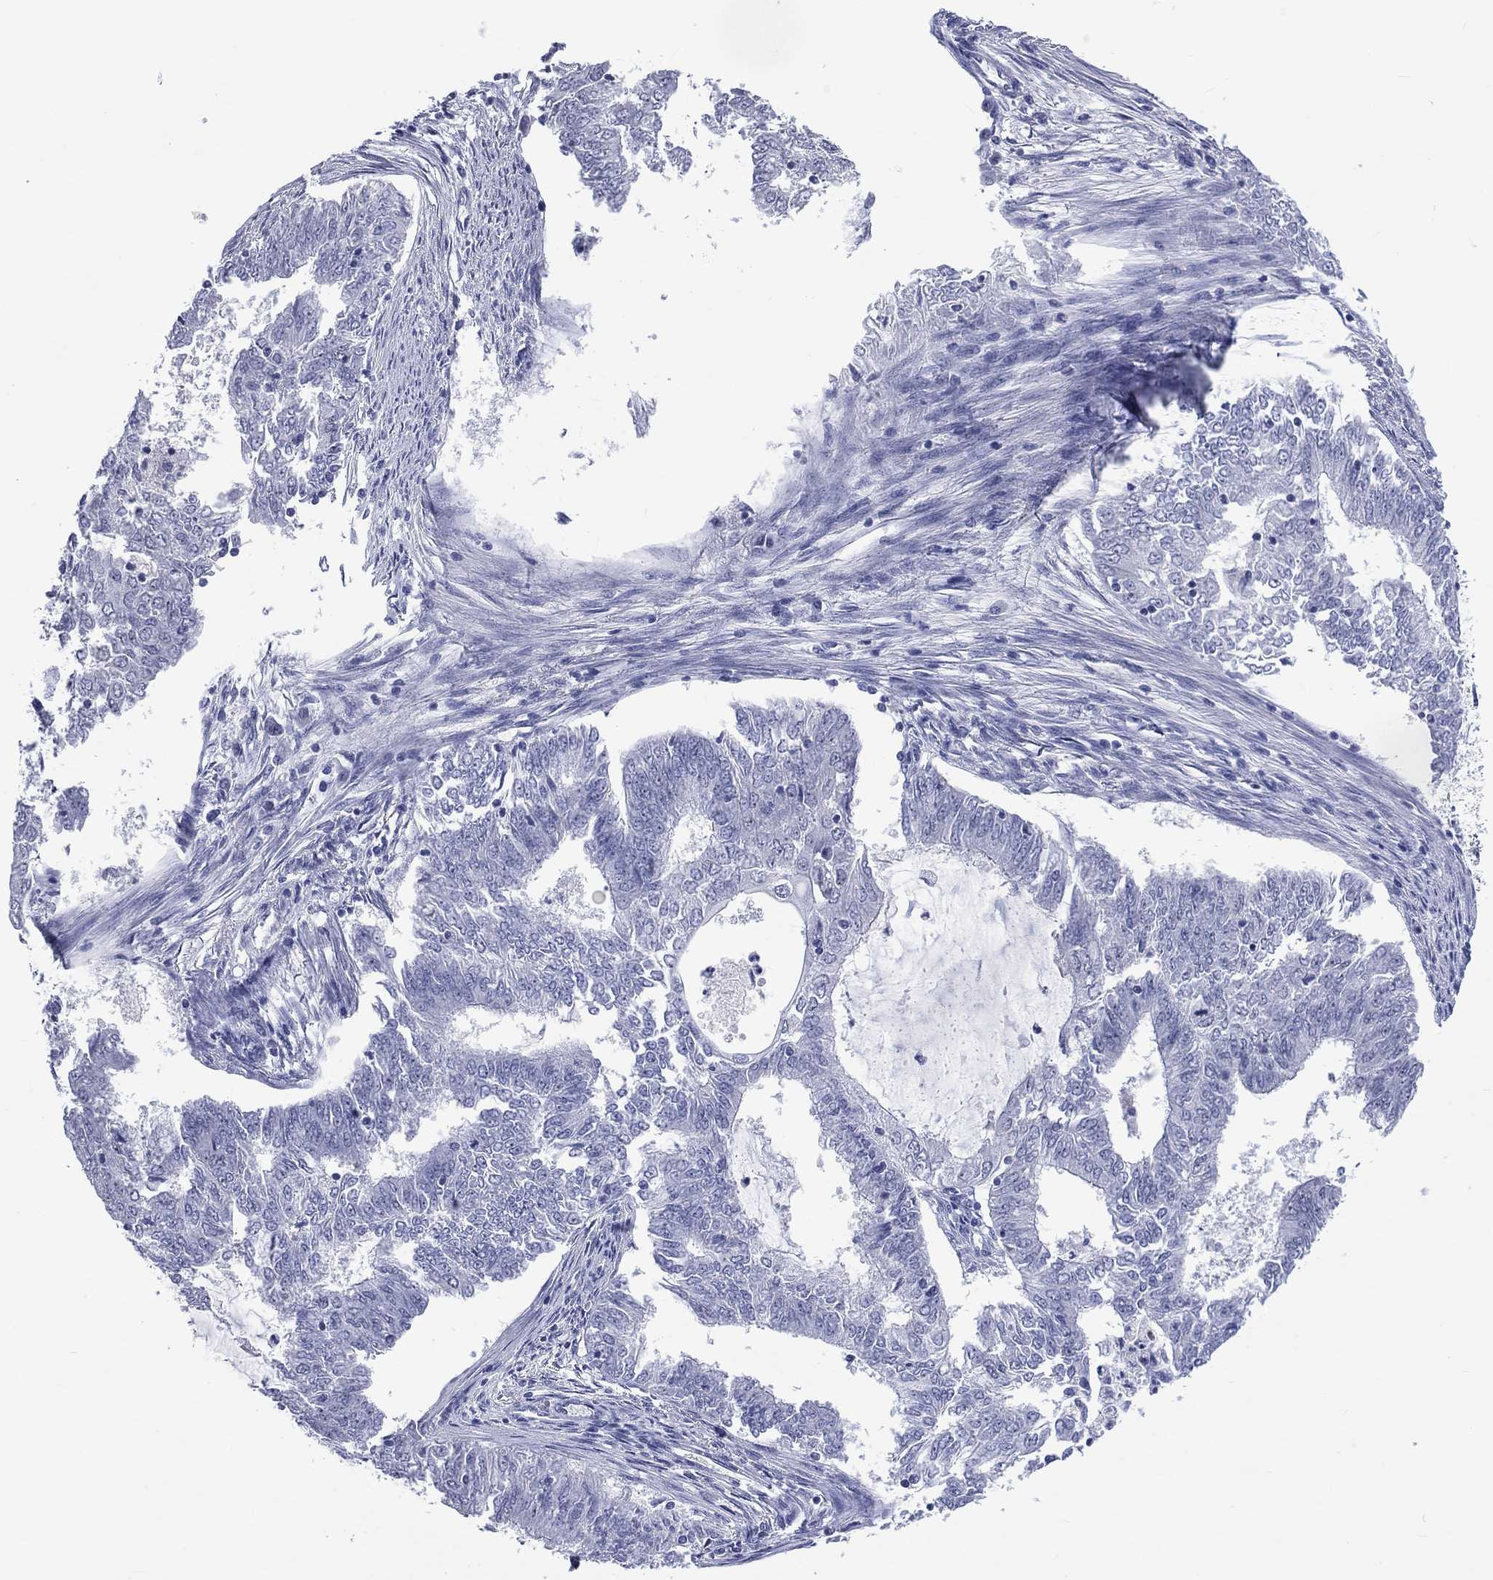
{"staining": {"intensity": "negative", "quantity": "none", "location": "none"}, "tissue": "endometrial cancer", "cell_type": "Tumor cells", "image_type": "cancer", "snomed": [{"axis": "morphology", "description": "Adenocarcinoma, NOS"}, {"axis": "topography", "description": "Endometrium"}], "caption": "This histopathology image is of endometrial cancer stained with immunohistochemistry (IHC) to label a protein in brown with the nuclei are counter-stained blue. There is no expression in tumor cells. (Brightfield microscopy of DAB (3,3'-diaminobenzidine) immunohistochemistry at high magnification).", "gene": "SSX1", "patient": {"sex": "female", "age": 62}}